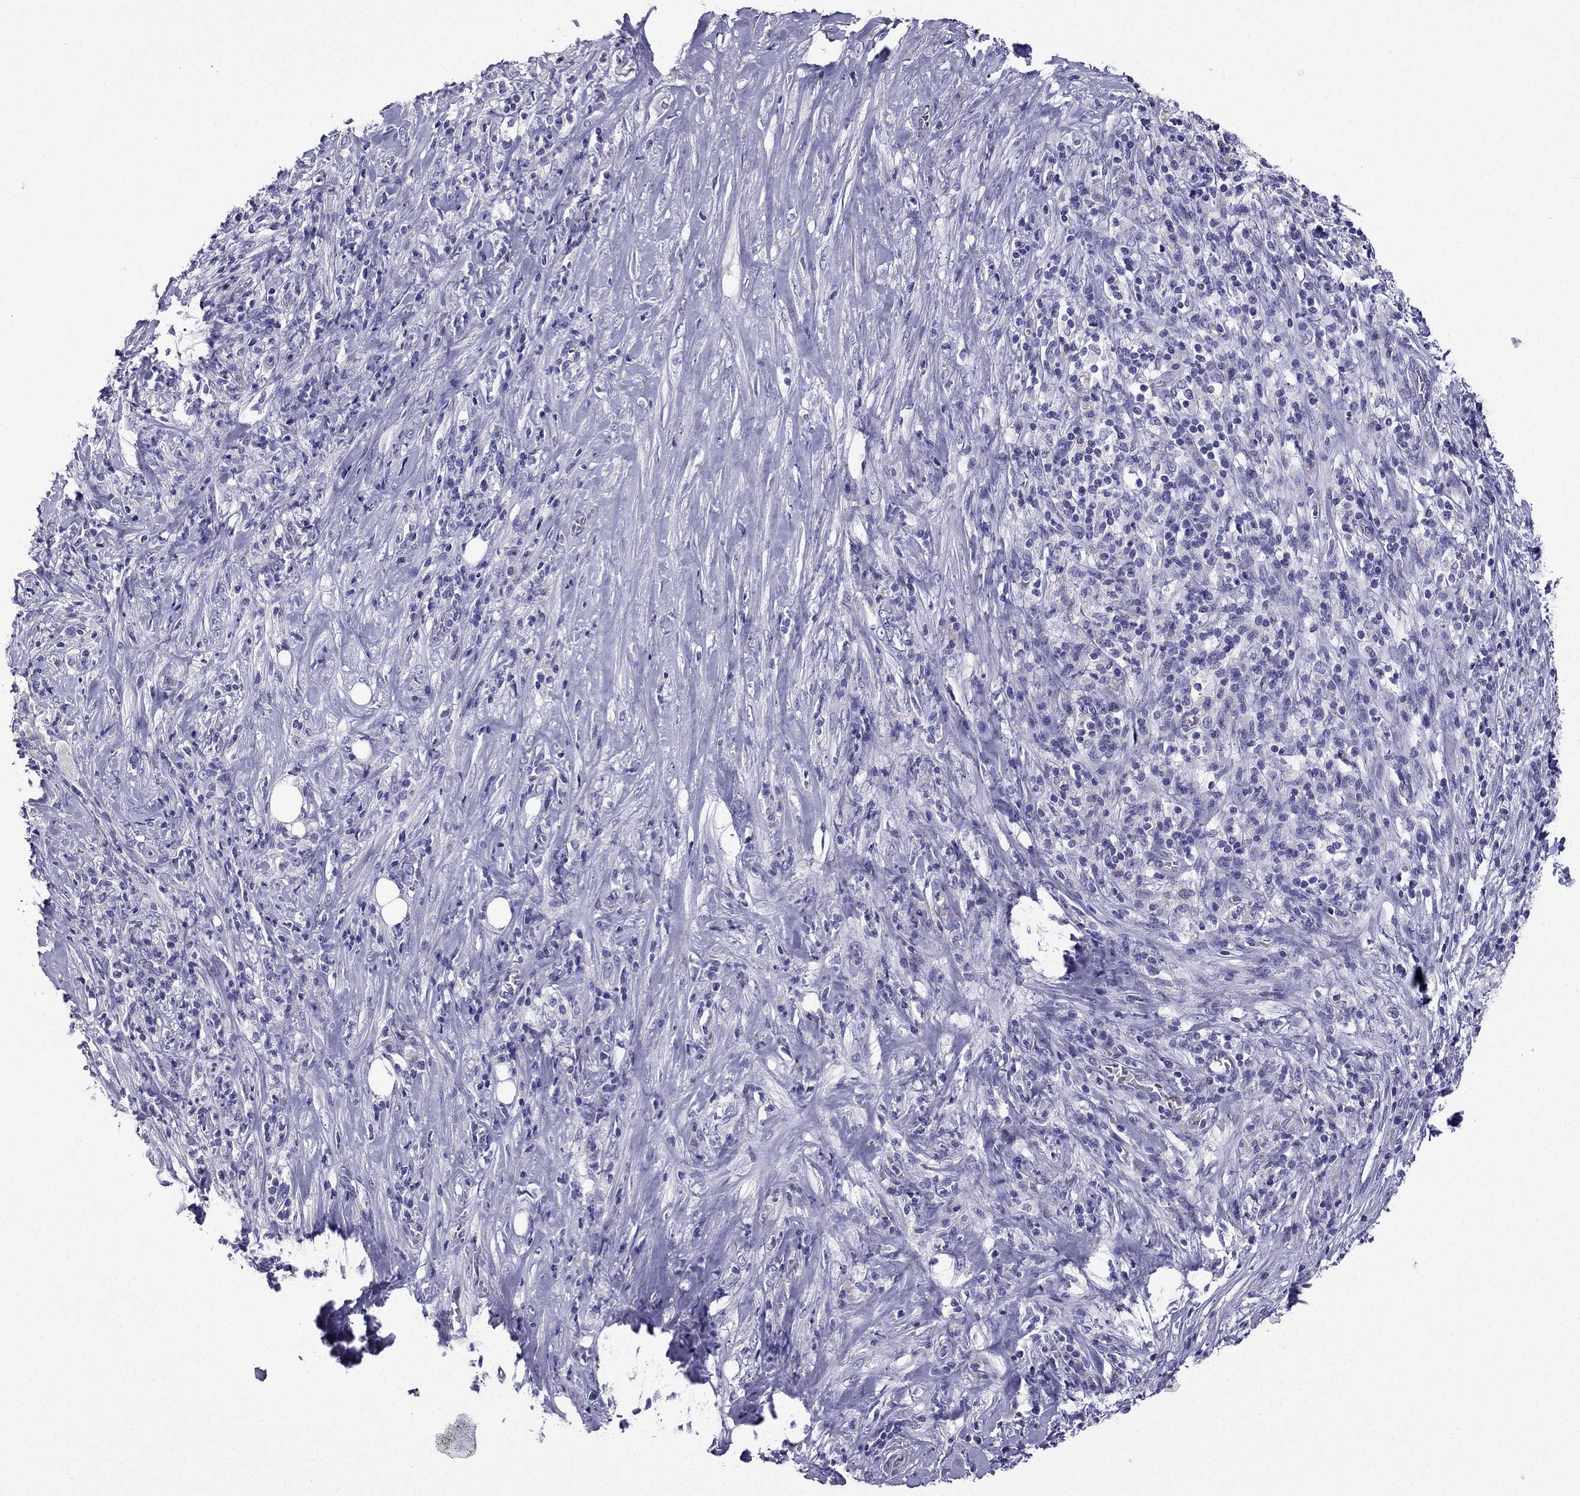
{"staining": {"intensity": "negative", "quantity": "none", "location": "none"}, "tissue": "pancreatic cancer", "cell_type": "Tumor cells", "image_type": "cancer", "snomed": [{"axis": "morphology", "description": "Adenocarcinoma, NOS"}, {"axis": "topography", "description": "Pancreas"}], "caption": "An immunohistochemistry photomicrograph of pancreatic adenocarcinoma is shown. There is no staining in tumor cells of pancreatic adenocarcinoma.", "gene": "KCNJ10", "patient": {"sex": "male", "age": 57}}